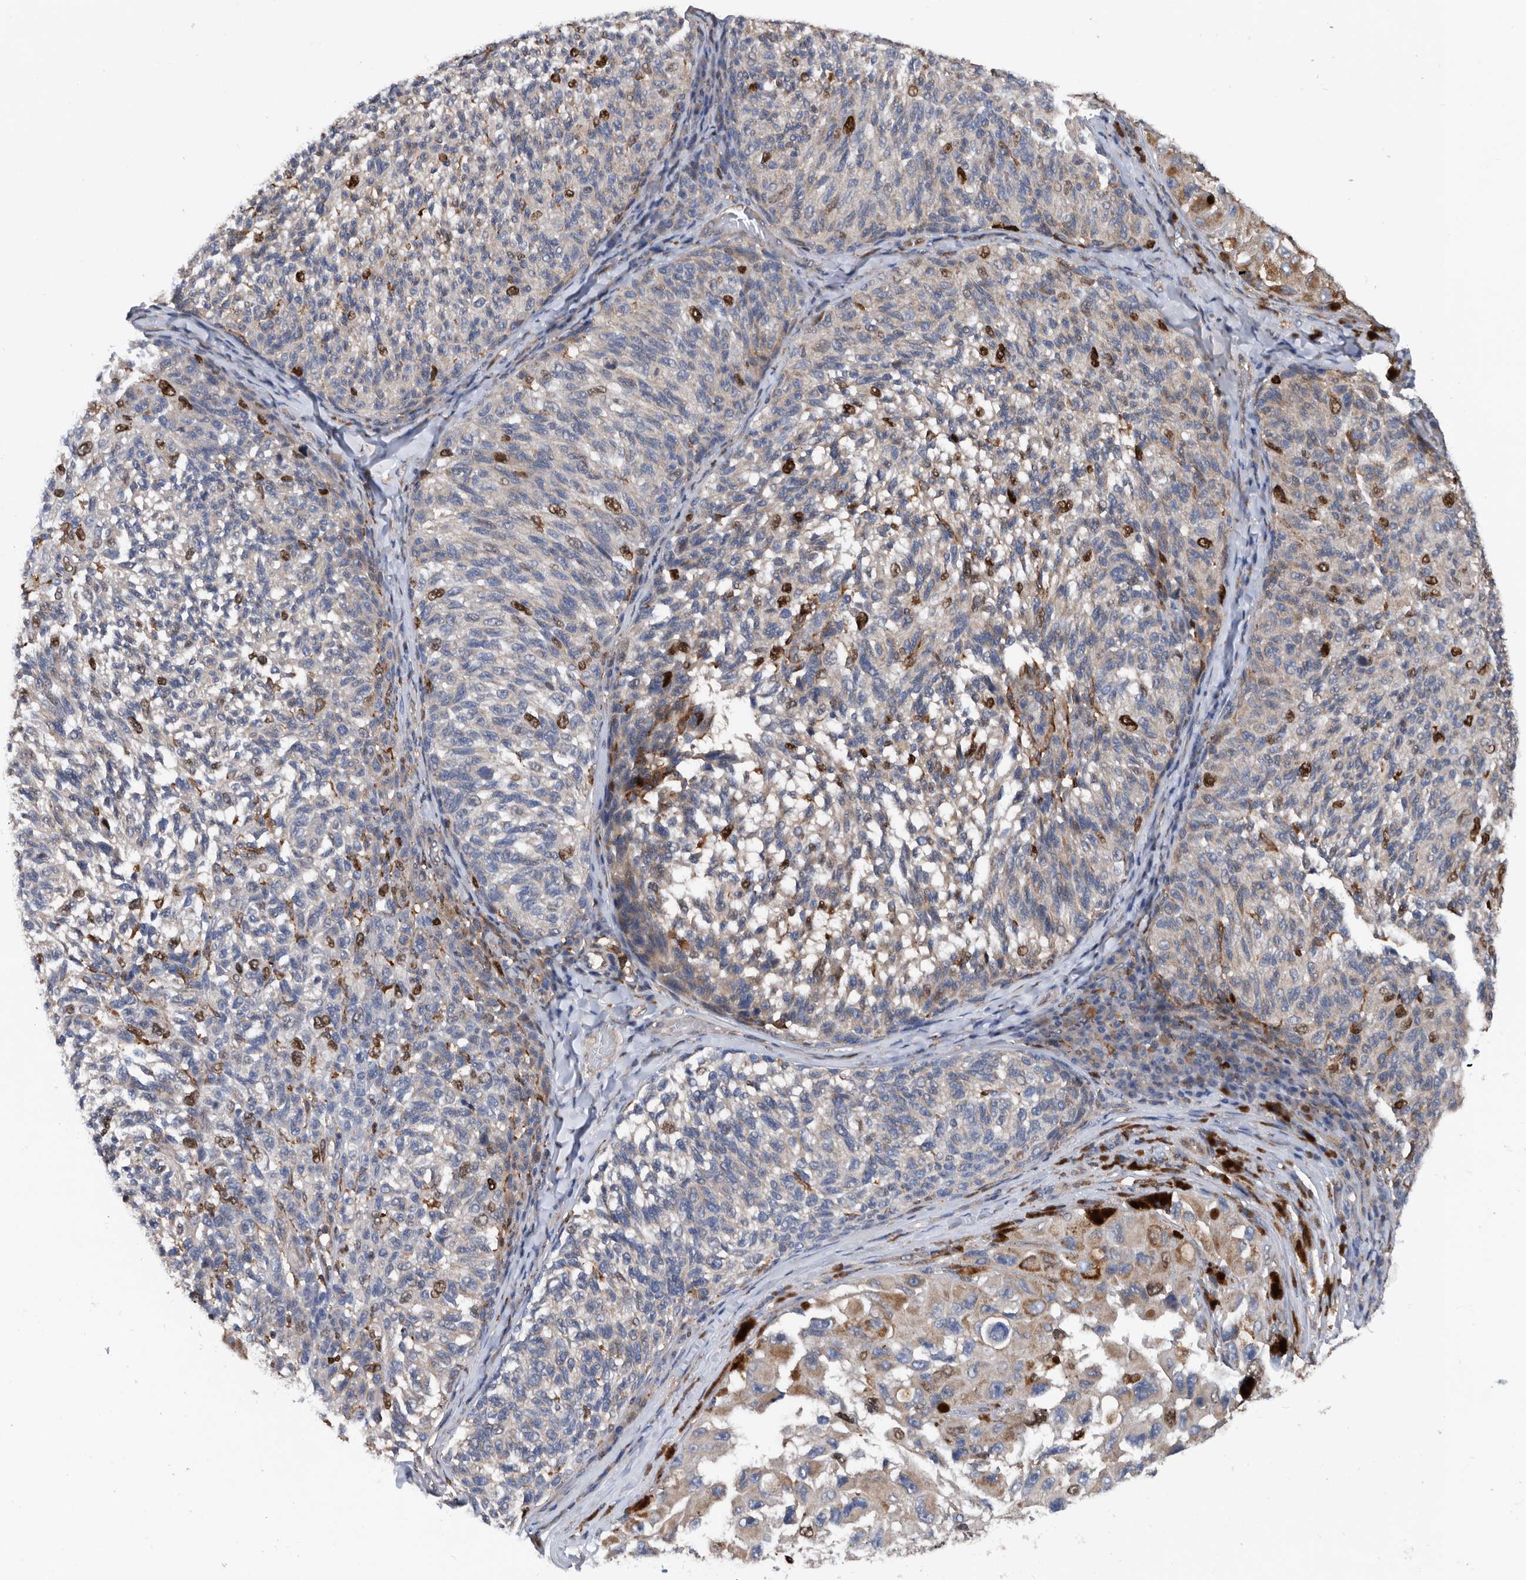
{"staining": {"intensity": "moderate", "quantity": "25%-75%", "location": "cytoplasmic/membranous,nuclear"}, "tissue": "melanoma", "cell_type": "Tumor cells", "image_type": "cancer", "snomed": [{"axis": "morphology", "description": "Malignant melanoma, NOS"}, {"axis": "topography", "description": "Skin"}], "caption": "A photomicrograph of melanoma stained for a protein demonstrates moderate cytoplasmic/membranous and nuclear brown staining in tumor cells.", "gene": "ATAD2", "patient": {"sex": "female", "age": 73}}